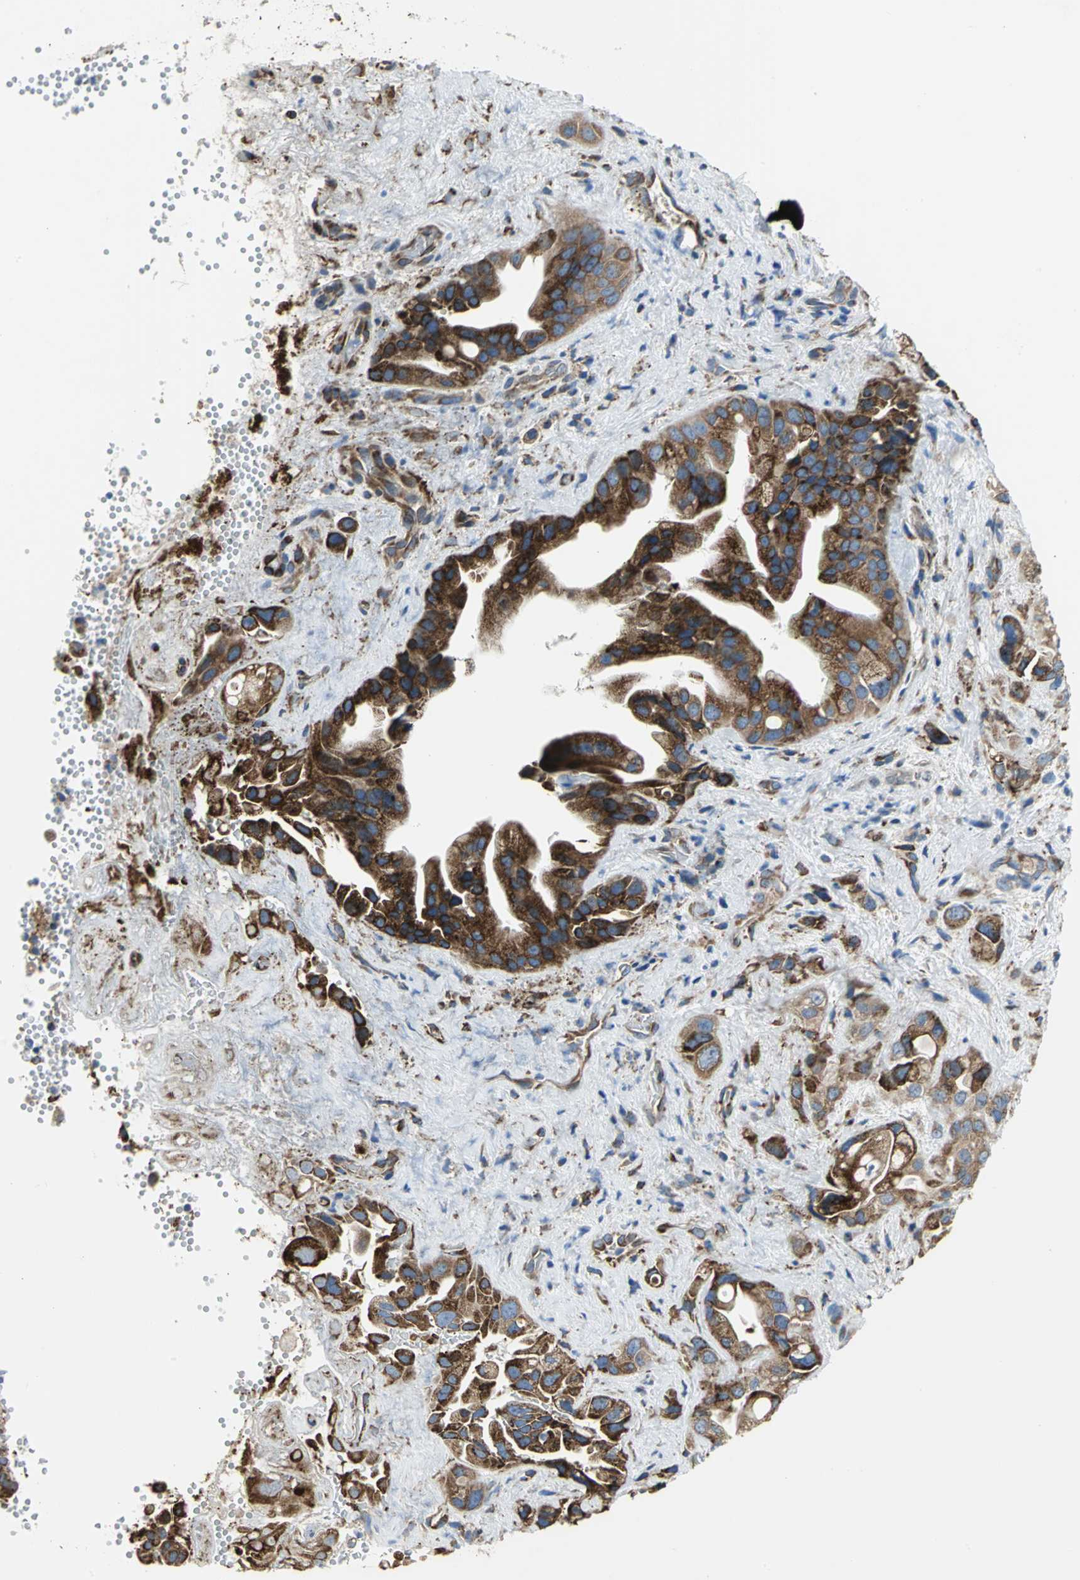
{"staining": {"intensity": "strong", "quantity": ">75%", "location": "cytoplasmic/membranous"}, "tissue": "pancreatic cancer", "cell_type": "Tumor cells", "image_type": "cancer", "snomed": [{"axis": "morphology", "description": "Adenocarcinoma, NOS"}, {"axis": "topography", "description": "Pancreas"}], "caption": "Tumor cells exhibit high levels of strong cytoplasmic/membranous expression in about >75% of cells in pancreatic cancer (adenocarcinoma). (brown staining indicates protein expression, while blue staining denotes nuclei).", "gene": "TULP4", "patient": {"sex": "female", "age": 77}}